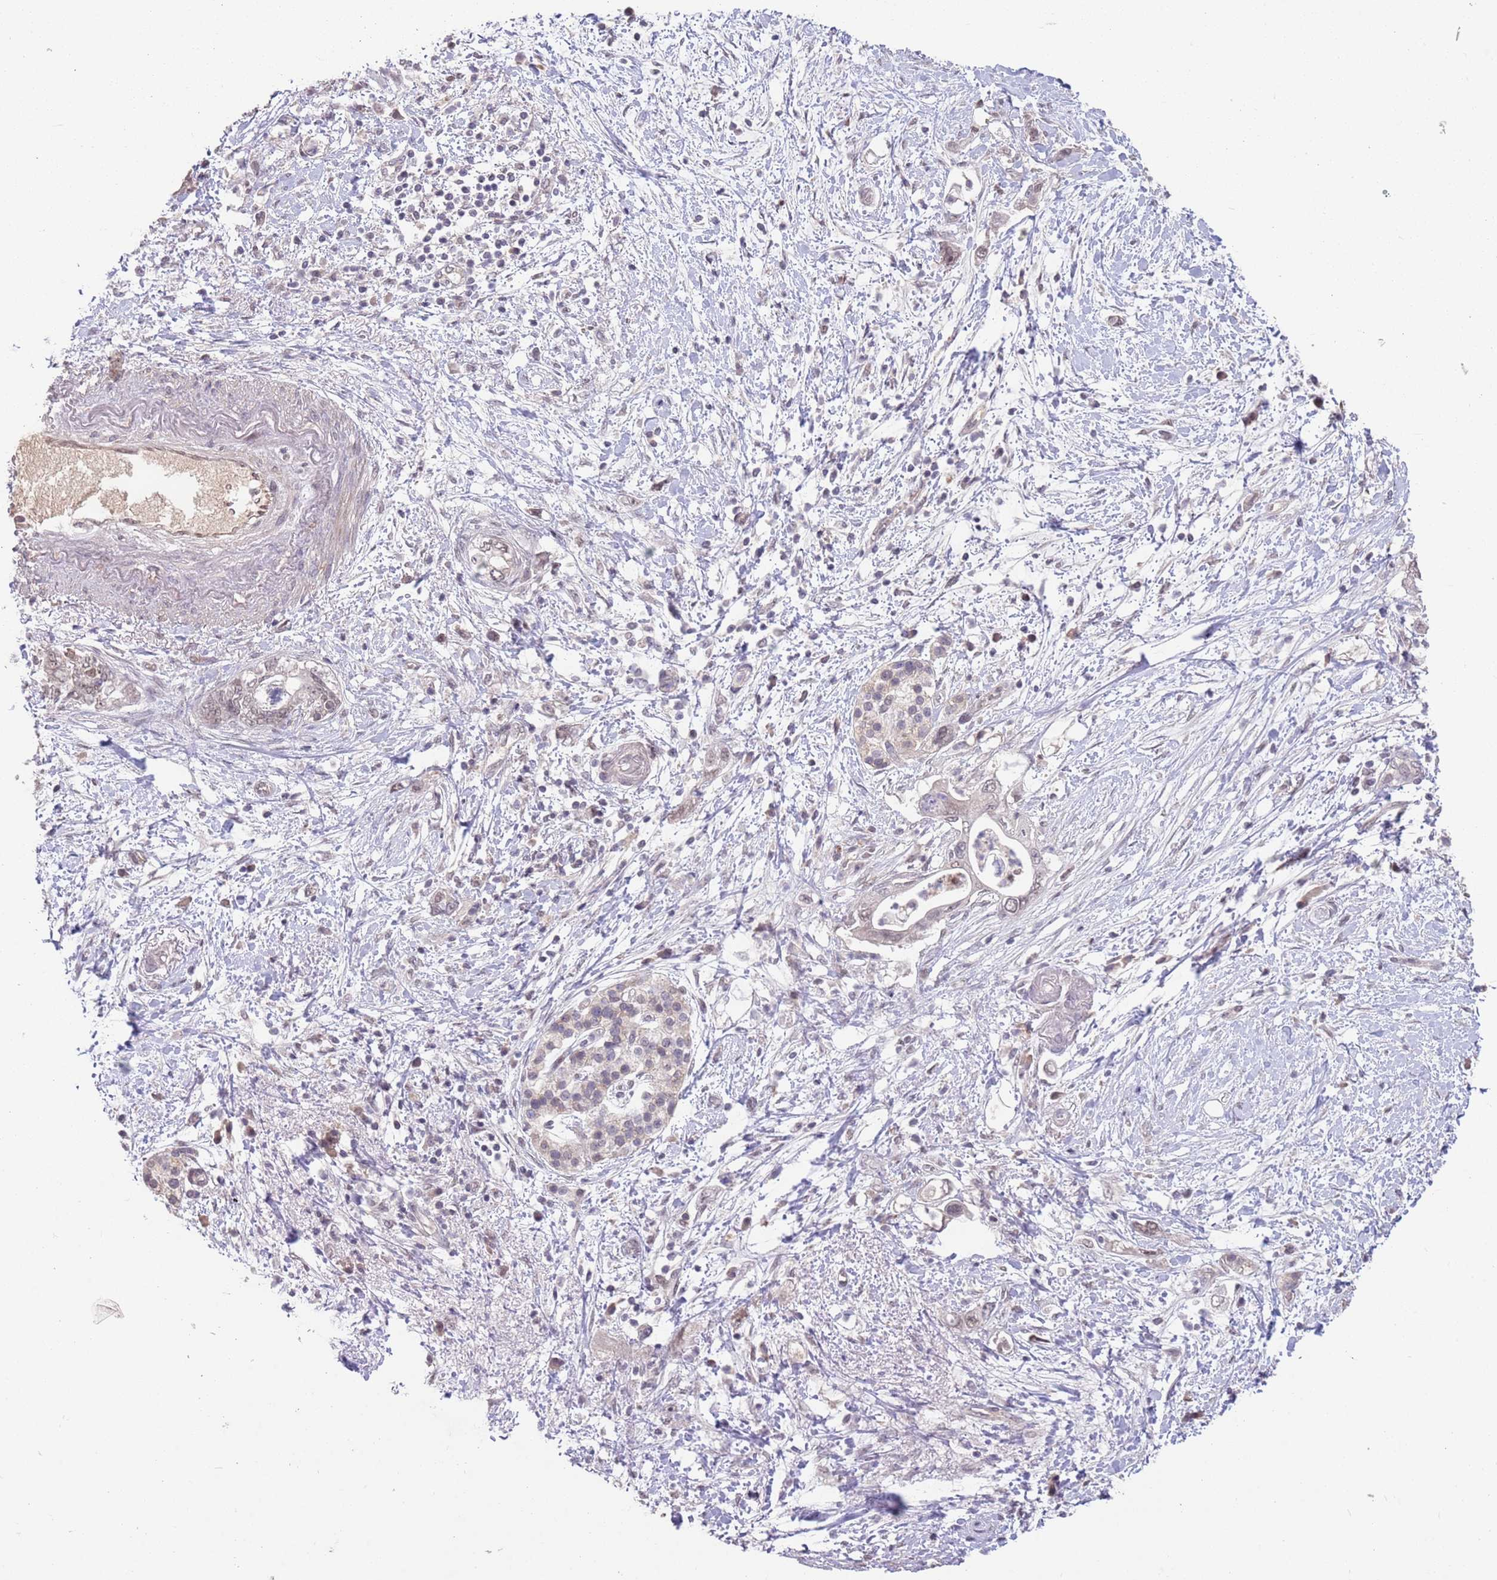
{"staining": {"intensity": "negative", "quantity": "none", "location": "none"}, "tissue": "pancreatic cancer", "cell_type": "Tumor cells", "image_type": "cancer", "snomed": [{"axis": "morphology", "description": "Adenocarcinoma, NOS"}, {"axis": "topography", "description": "Pancreas"}], "caption": "Protein analysis of pancreatic cancer displays no significant expression in tumor cells. The staining was performed using DAB (3,3'-diaminobenzidine) to visualize the protein expression in brown, while the nuclei were stained in blue with hematoxylin (Magnification: 20x).", "gene": "MEI1", "patient": {"sex": "female", "age": 73}}